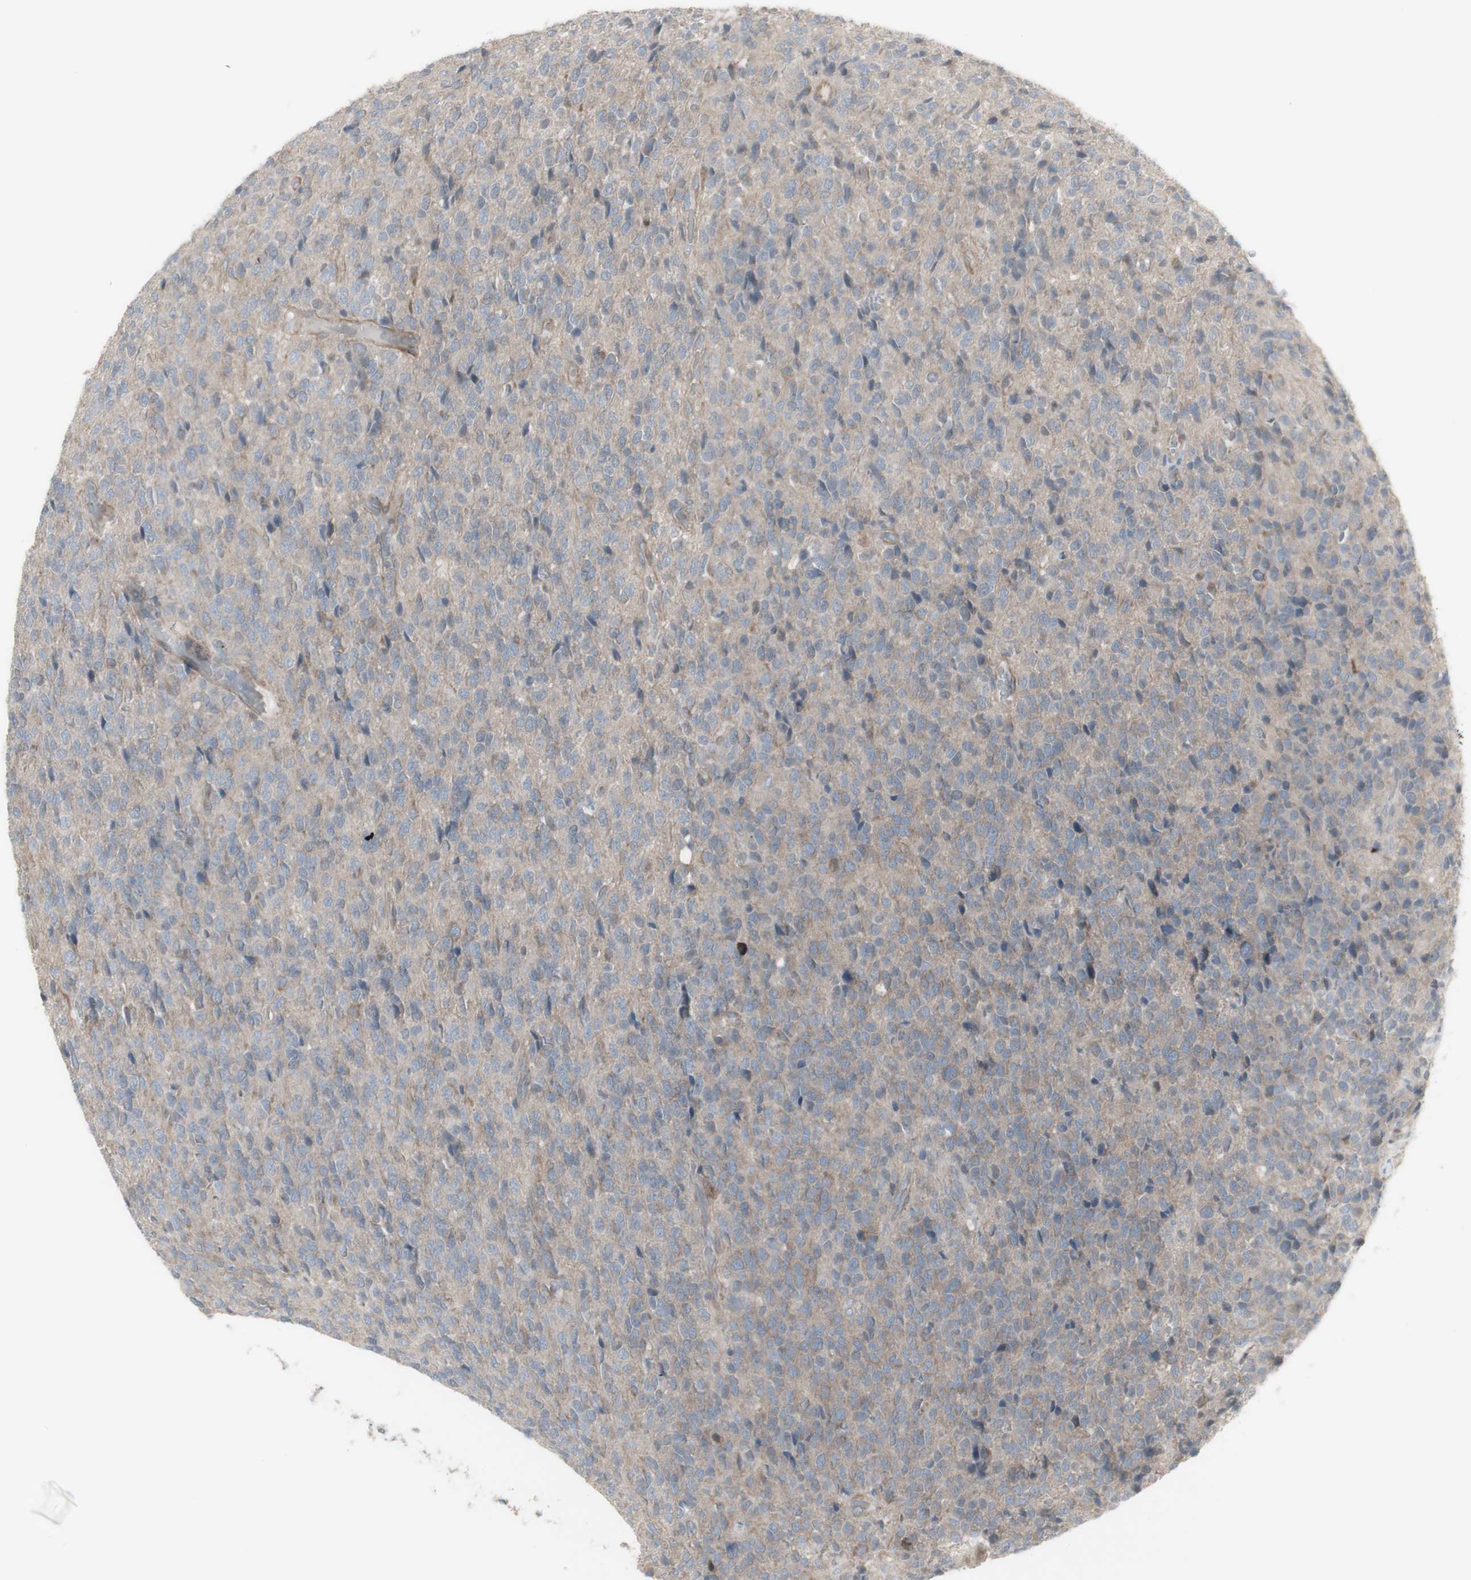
{"staining": {"intensity": "negative", "quantity": "none", "location": "none"}, "tissue": "glioma", "cell_type": "Tumor cells", "image_type": "cancer", "snomed": [{"axis": "morphology", "description": "Glioma, malignant, High grade"}, {"axis": "topography", "description": "pancreas cauda"}], "caption": "Immunohistochemistry (IHC) photomicrograph of human glioma stained for a protein (brown), which reveals no positivity in tumor cells.", "gene": "GALNT6", "patient": {"sex": "male", "age": 60}}